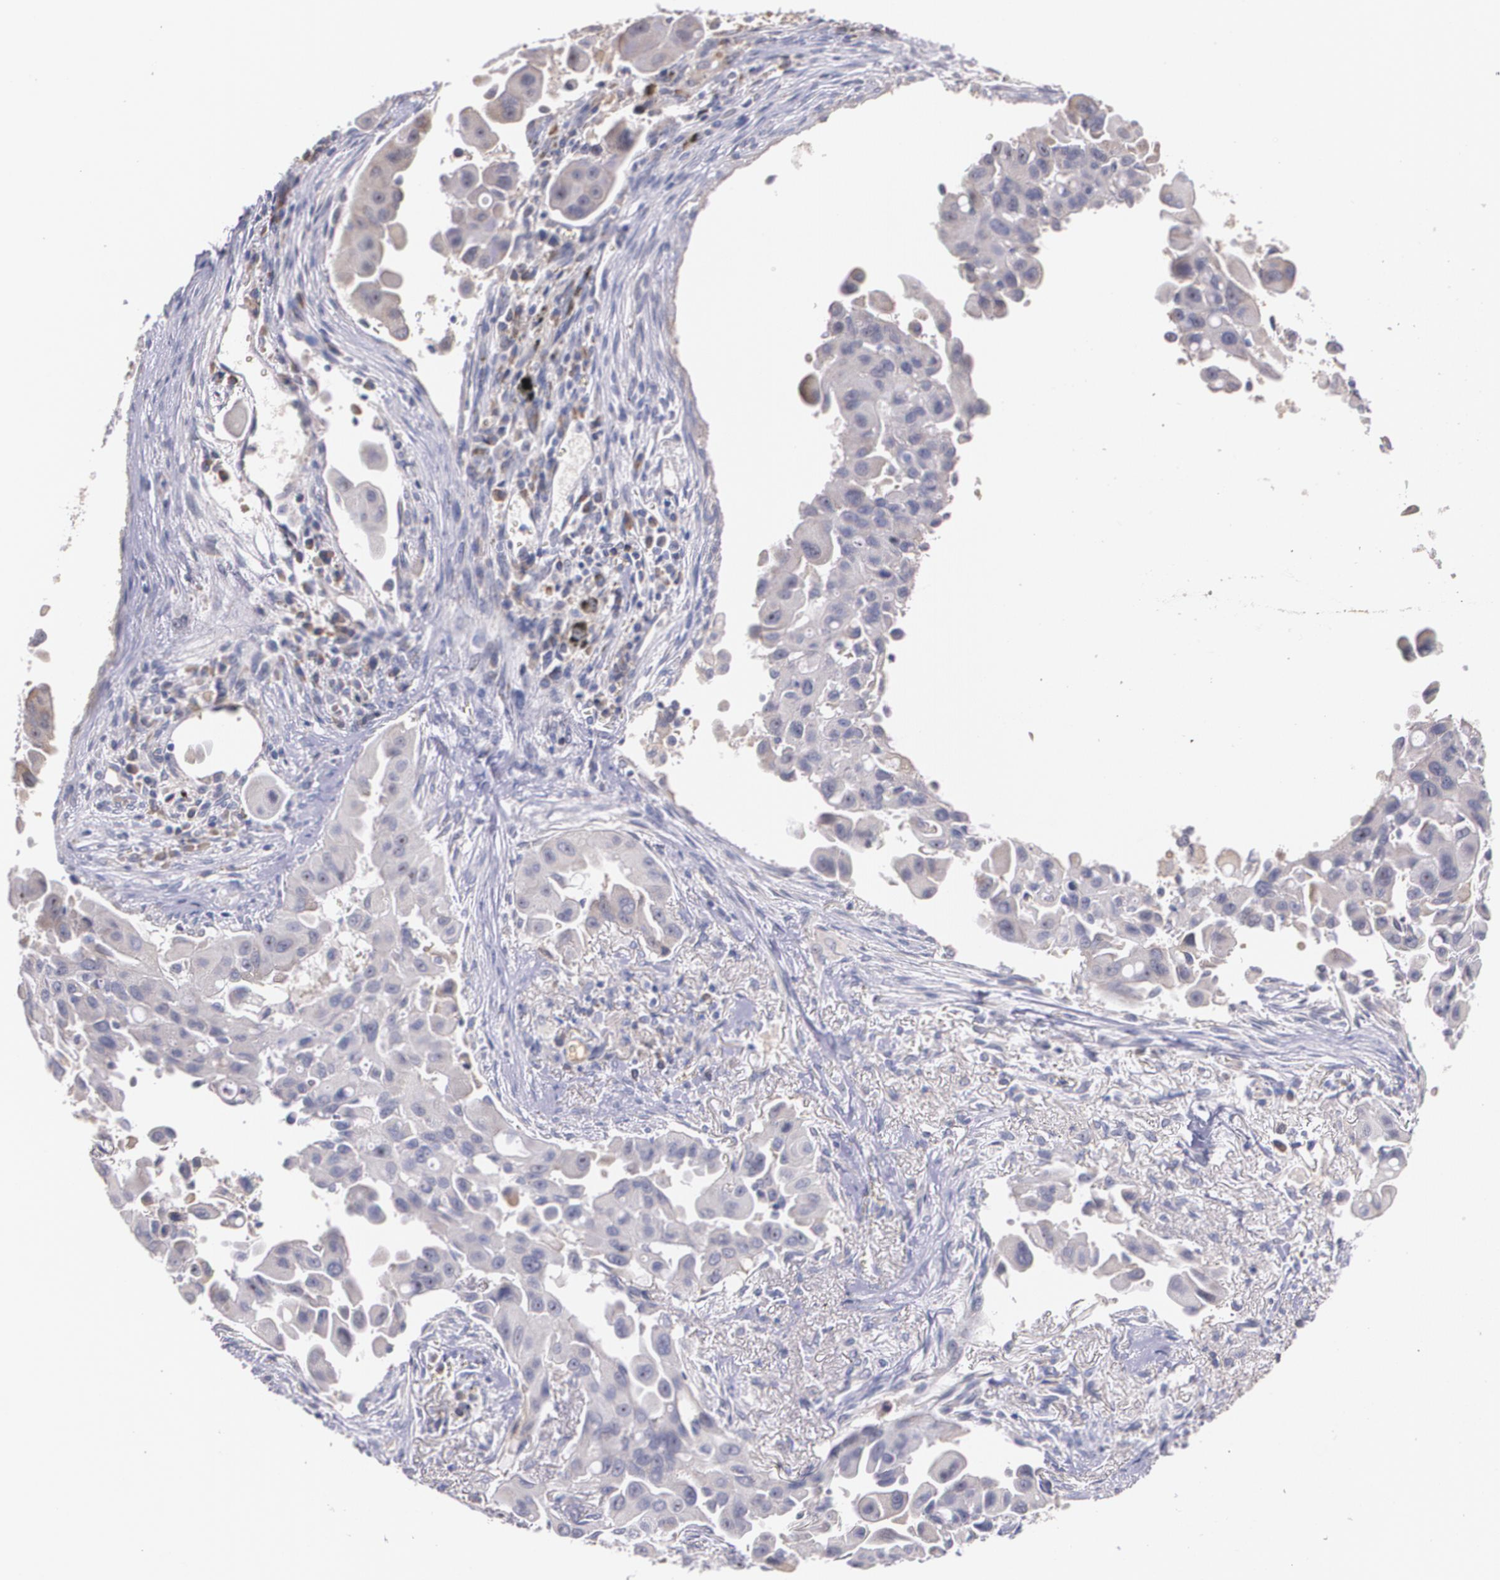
{"staining": {"intensity": "weak", "quantity": "<25%", "location": "cytoplasmic/membranous"}, "tissue": "lung cancer", "cell_type": "Tumor cells", "image_type": "cancer", "snomed": [{"axis": "morphology", "description": "Adenocarcinoma, NOS"}, {"axis": "topography", "description": "Lung"}], "caption": "IHC micrograph of neoplastic tissue: lung cancer (adenocarcinoma) stained with DAB (3,3'-diaminobenzidine) reveals no significant protein staining in tumor cells.", "gene": "AMBP", "patient": {"sex": "male", "age": 68}}